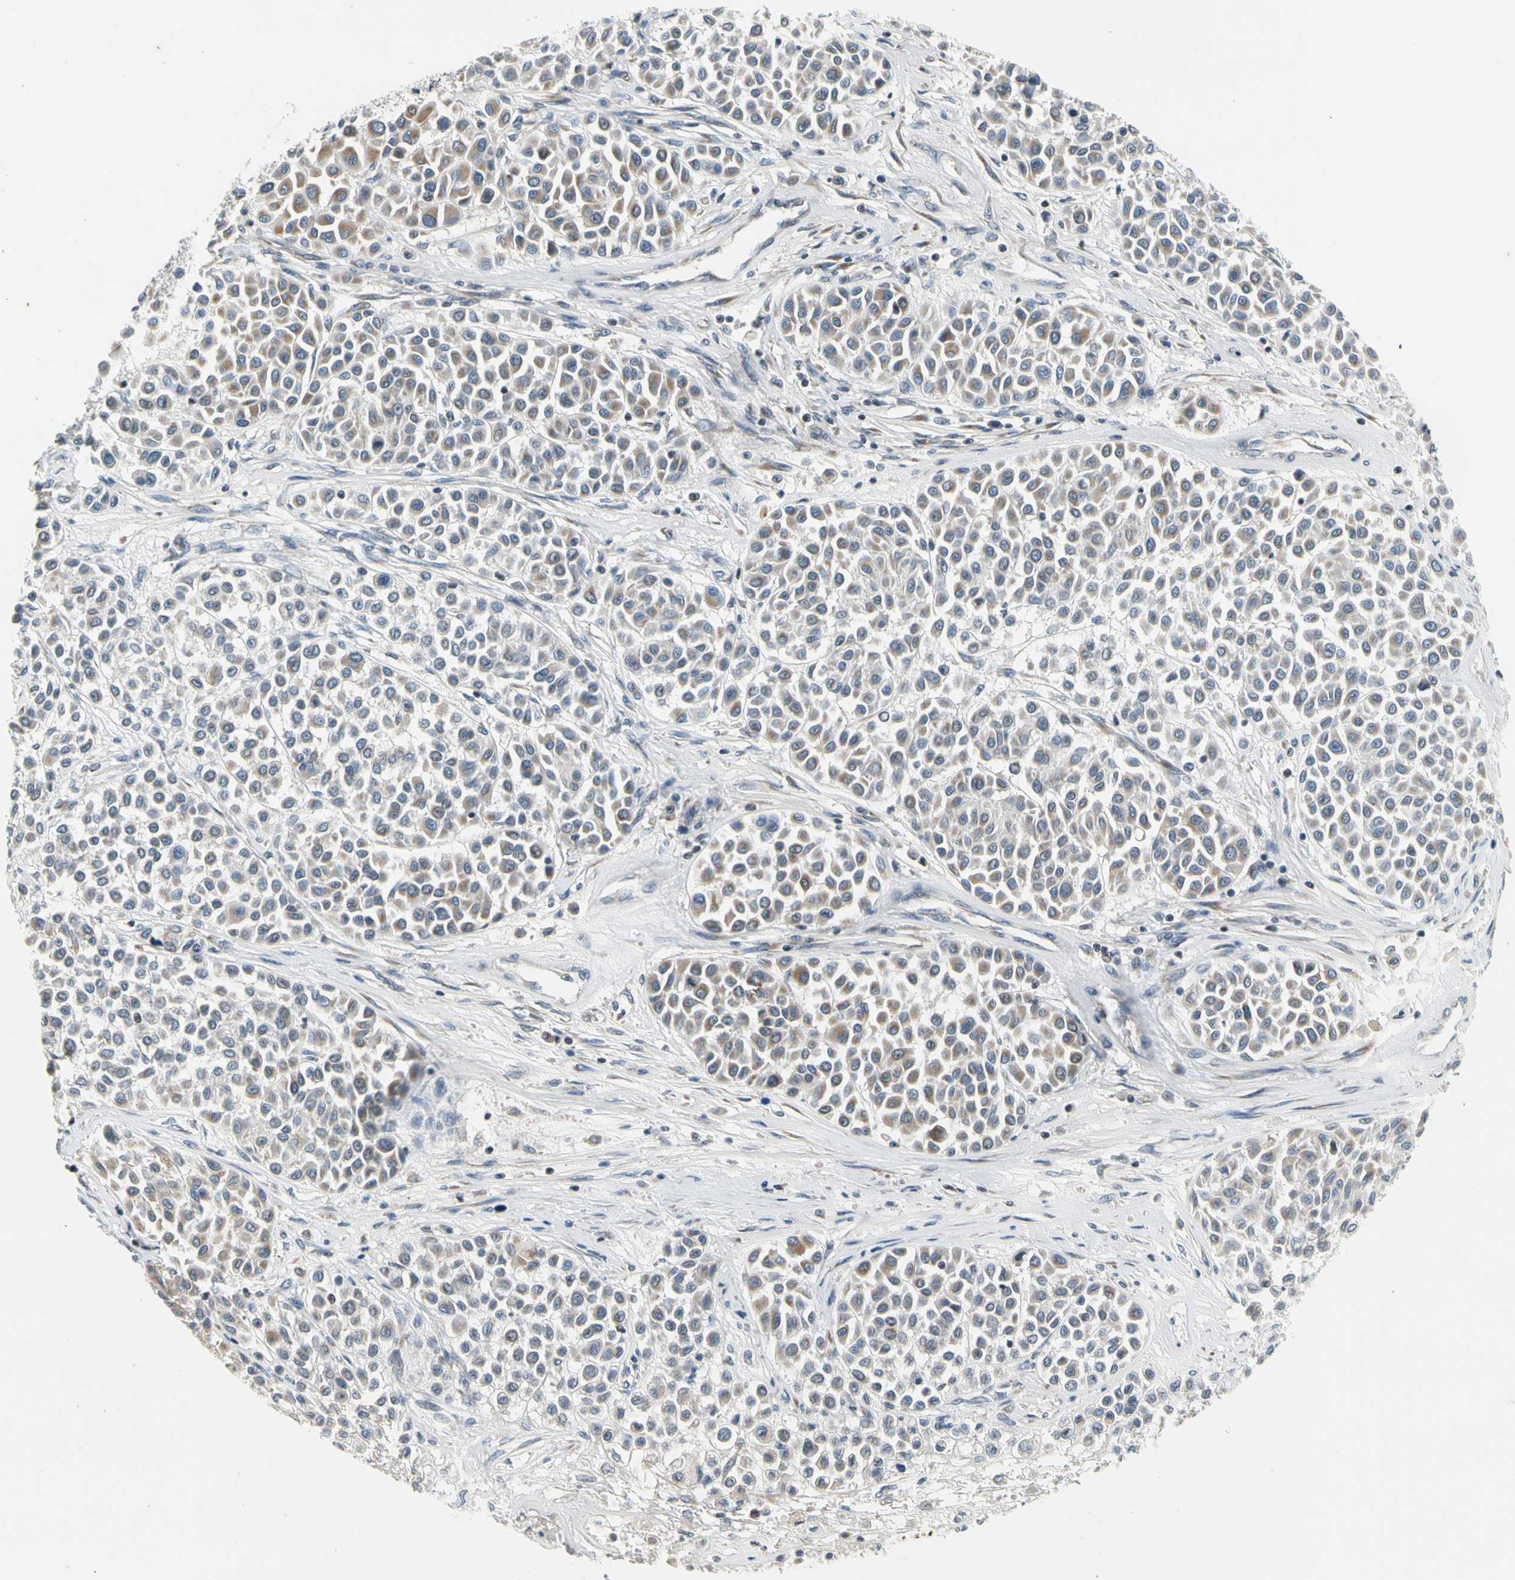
{"staining": {"intensity": "weak", "quantity": ">75%", "location": "cytoplasmic/membranous"}, "tissue": "melanoma", "cell_type": "Tumor cells", "image_type": "cancer", "snomed": [{"axis": "morphology", "description": "Malignant melanoma, Metastatic site"}, {"axis": "topography", "description": "Soft tissue"}], "caption": "This micrograph demonstrates immunohistochemistry staining of malignant melanoma (metastatic site), with low weak cytoplasmic/membranous positivity in about >75% of tumor cells.", "gene": "SOX30", "patient": {"sex": "male", "age": 41}}